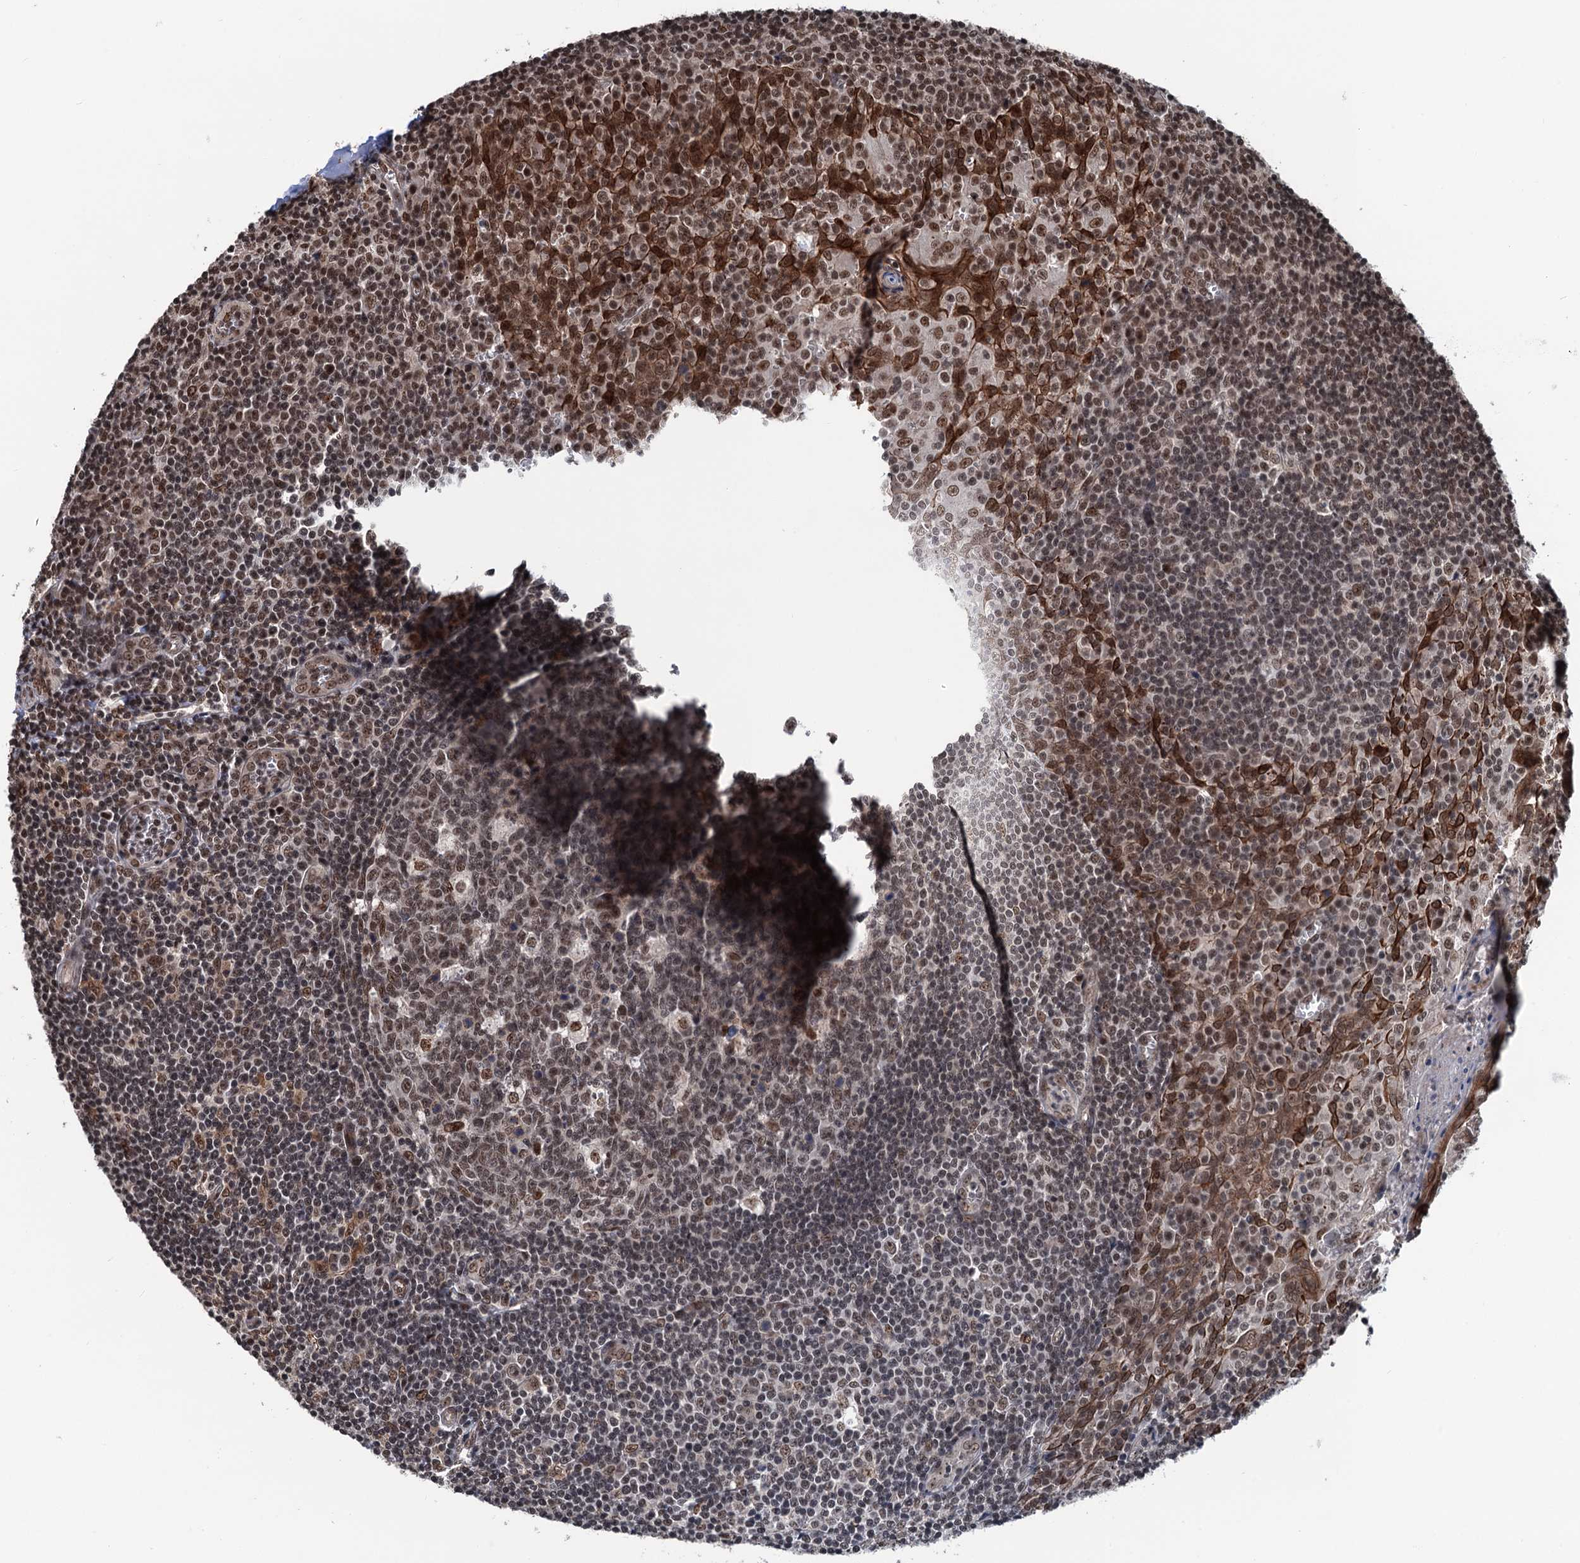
{"staining": {"intensity": "moderate", "quantity": "<25%", "location": "nuclear"}, "tissue": "tonsil", "cell_type": "Germinal center cells", "image_type": "normal", "snomed": [{"axis": "morphology", "description": "Normal tissue, NOS"}, {"axis": "topography", "description": "Tonsil"}], "caption": "Germinal center cells demonstrate moderate nuclear positivity in approximately <25% of cells in unremarkable tonsil. (DAB IHC with brightfield microscopy, high magnification).", "gene": "RASSF4", "patient": {"sex": "male", "age": 27}}